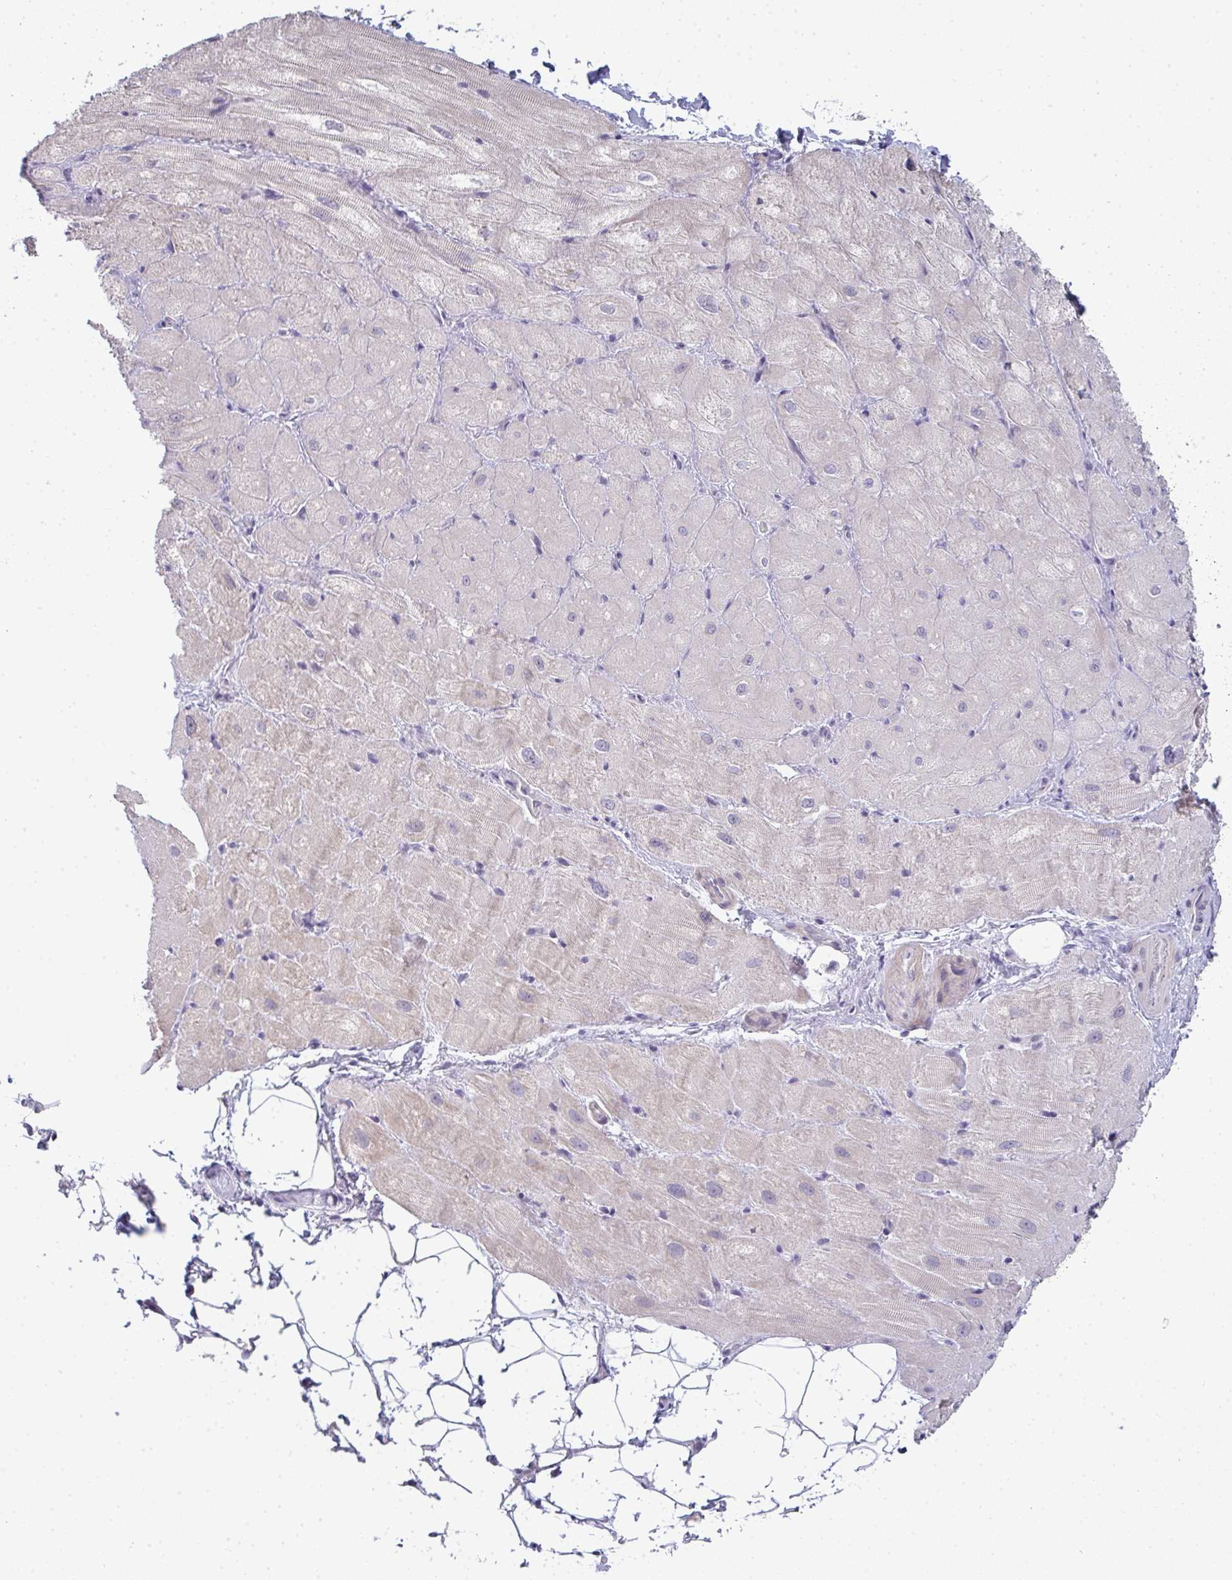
{"staining": {"intensity": "weak", "quantity": "25%-75%", "location": "cytoplasmic/membranous"}, "tissue": "heart muscle", "cell_type": "Cardiomyocytes", "image_type": "normal", "snomed": [{"axis": "morphology", "description": "Normal tissue, NOS"}, {"axis": "topography", "description": "Heart"}], "caption": "High-power microscopy captured an immunohistochemistry micrograph of benign heart muscle, revealing weak cytoplasmic/membranous staining in about 25%-75% of cardiomyocytes.", "gene": "TEX33", "patient": {"sex": "male", "age": 62}}